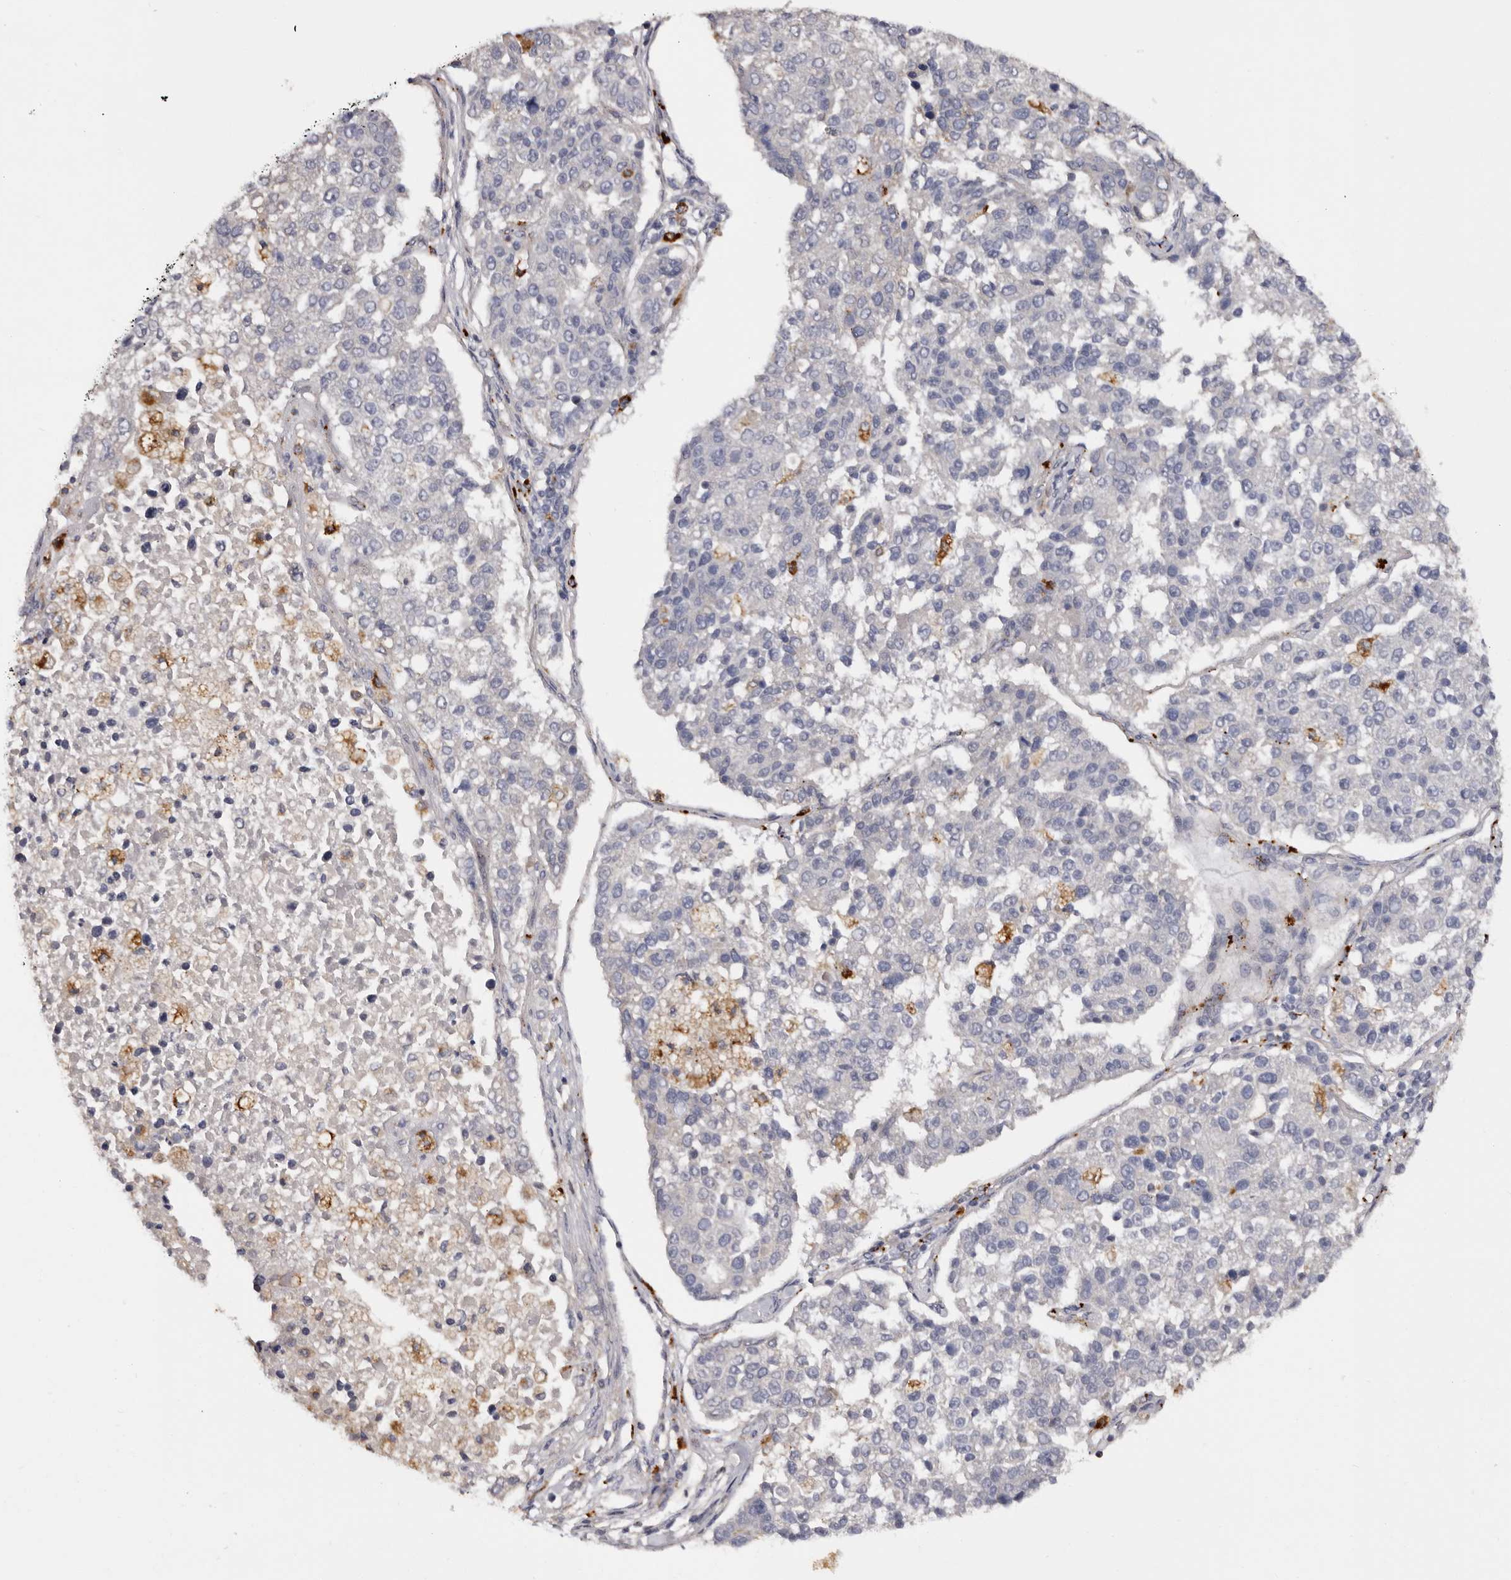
{"staining": {"intensity": "negative", "quantity": "none", "location": "none"}, "tissue": "pancreatic cancer", "cell_type": "Tumor cells", "image_type": "cancer", "snomed": [{"axis": "morphology", "description": "Adenocarcinoma, NOS"}, {"axis": "topography", "description": "Pancreas"}], "caption": "Tumor cells are negative for protein expression in human pancreatic cancer (adenocarcinoma). (DAB (3,3'-diaminobenzidine) immunohistochemistry (IHC), high magnification).", "gene": "DAP", "patient": {"sex": "female", "age": 61}}